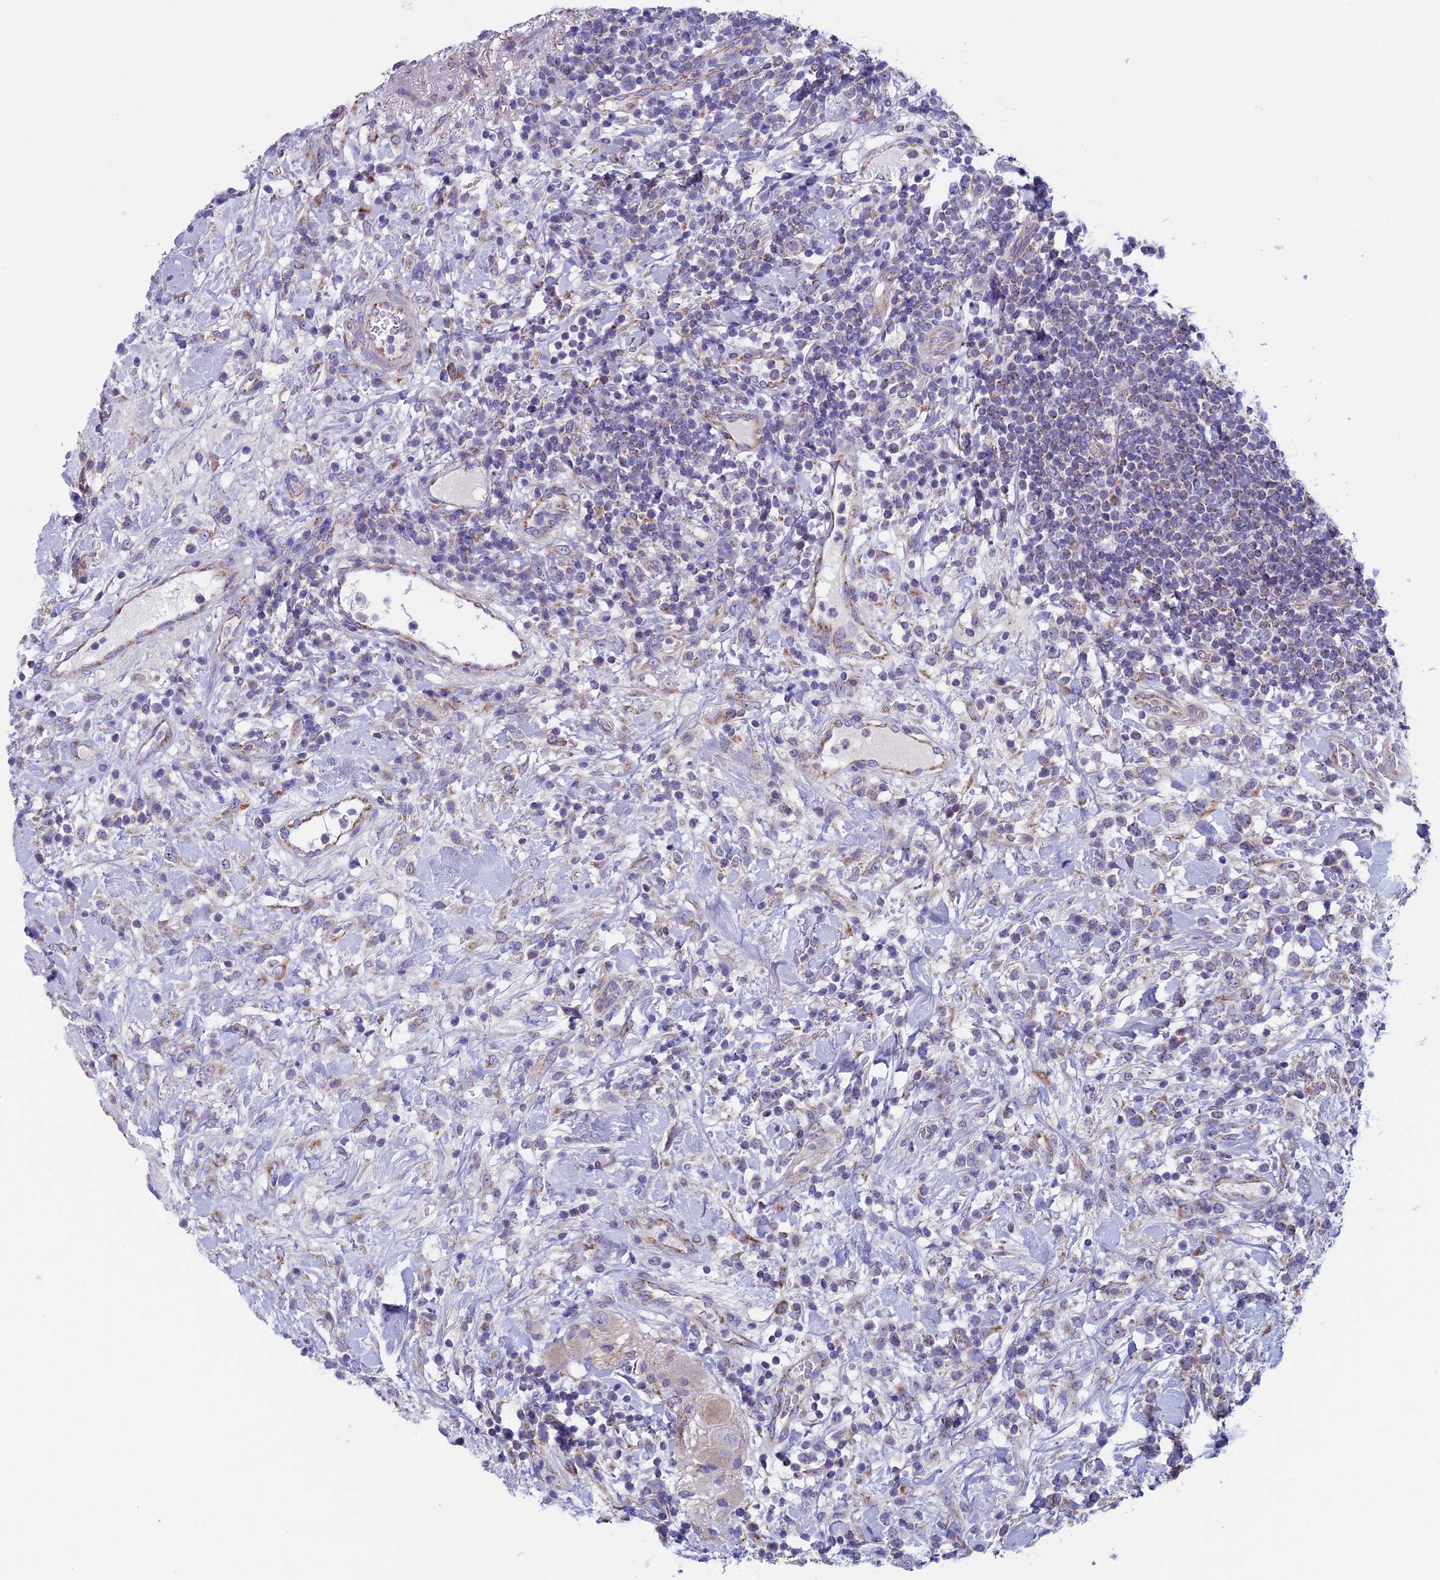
{"staining": {"intensity": "negative", "quantity": "none", "location": "none"}, "tissue": "lymphoma", "cell_type": "Tumor cells", "image_type": "cancer", "snomed": [{"axis": "morphology", "description": "Malignant lymphoma, non-Hodgkin's type, High grade"}, {"axis": "topography", "description": "Colon"}], "caption": "There is no significant staining in tumor cells of malignant lymphoma, non-Hodgkin's type (high-grade).", "gene": "MFSD12", "patient": {"sex": "female", "age": 53}}